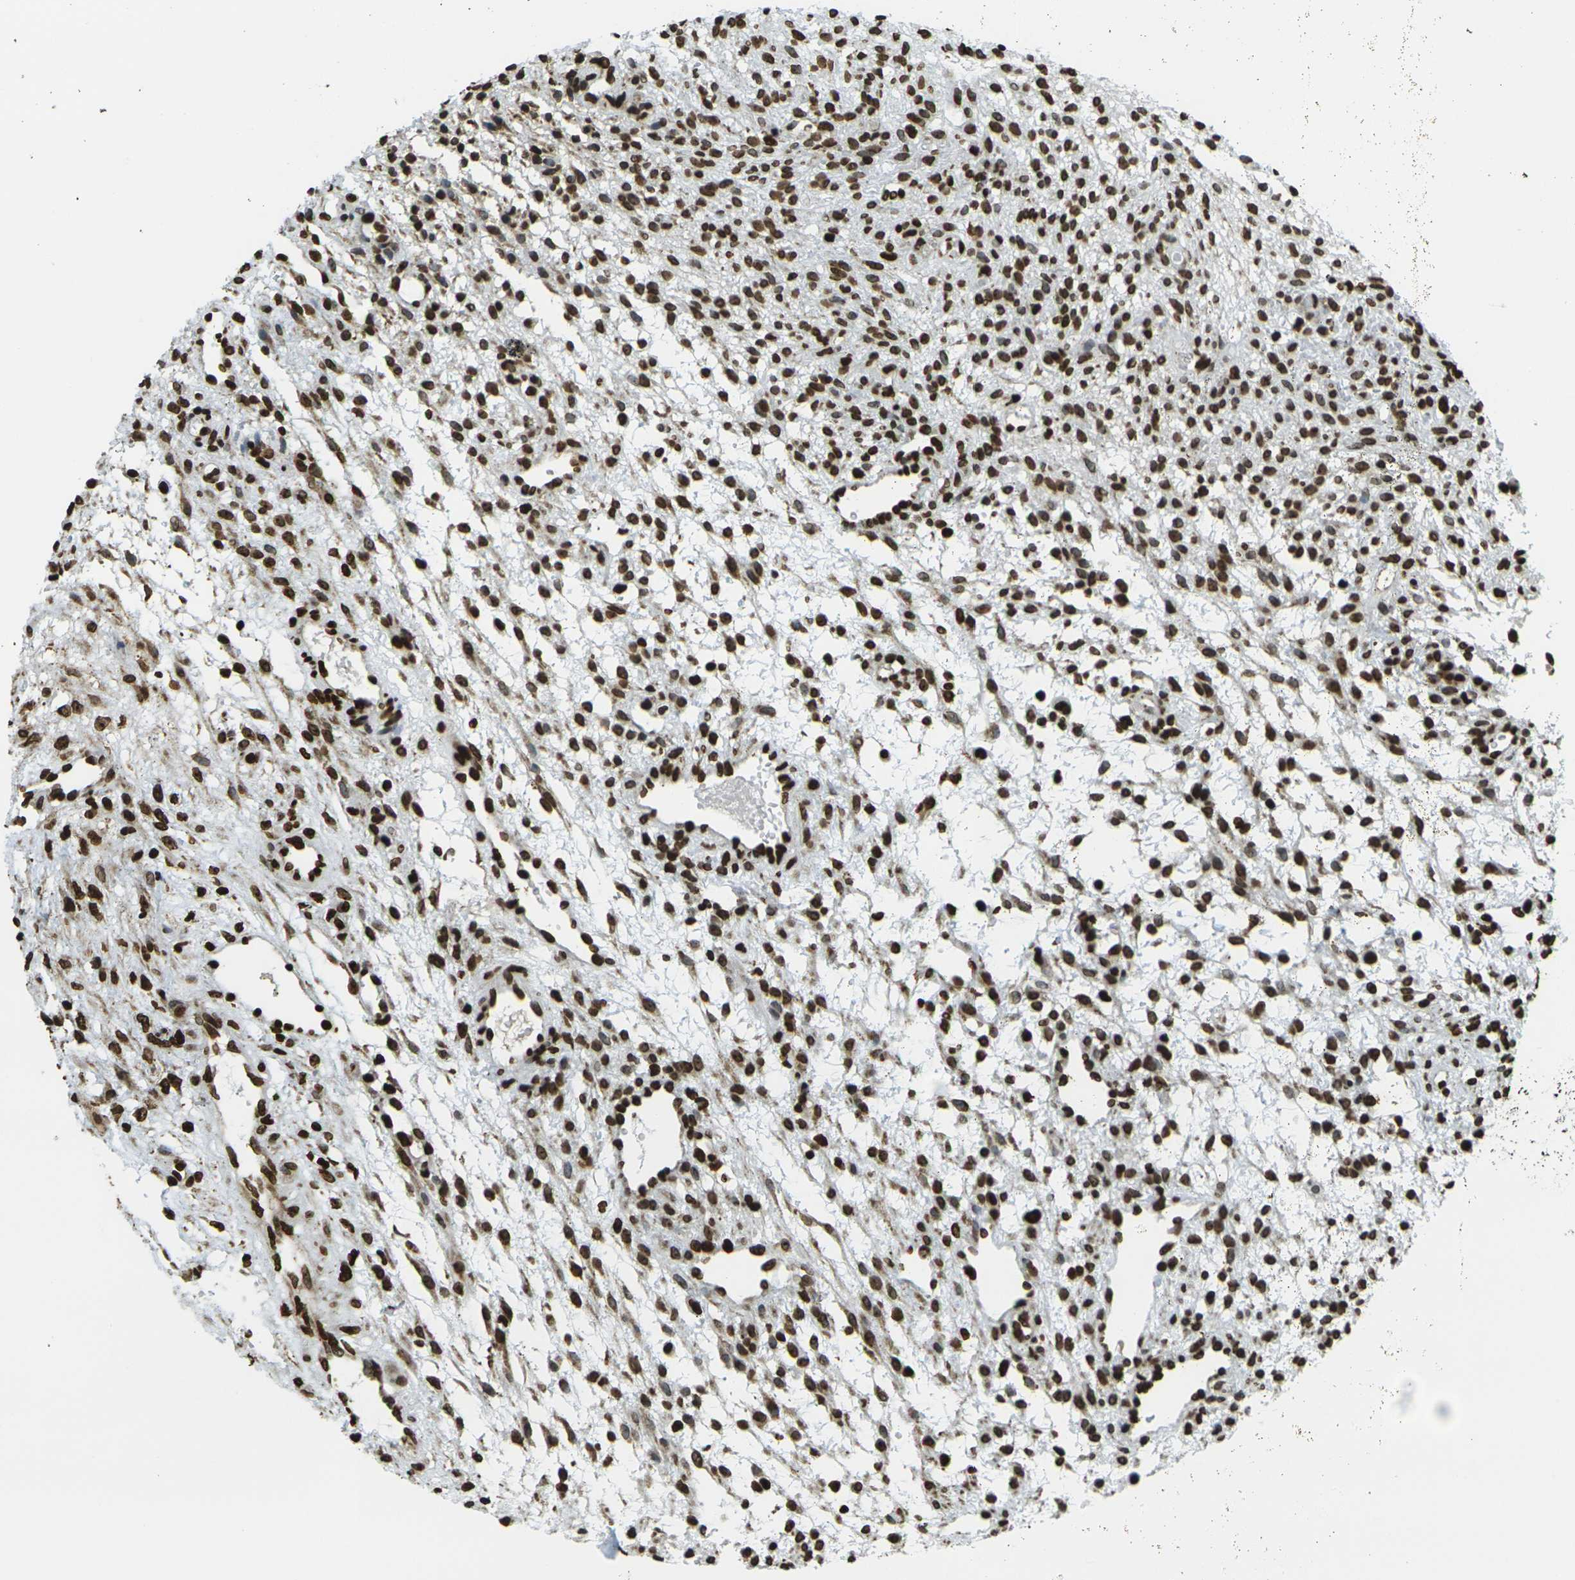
{"staining": {"intensity": "strong", "quantity": ">75%", "location": "nuclear"}, "tissue": "ovary", "cell_type": "Follicle cells", "image_type": "normal", "snomed": [{"axis": "morphology", "description": "Normal tissue, NOS"}, {"axis": "morphology", "description": "Cyst, NOS"}, {"axis": "topography", "description": "Ovary"}], "caption": "The photomicrograph shows immunohistochemical staining of unremarkable ovary. There is strong nuclear staining is seen in approximately >75% of follicle cells. The protein of interest is shown in brown color, while the nuclei are stained blue.", "gene": "H1", "patient": {"sex": "female", "age": 18}}